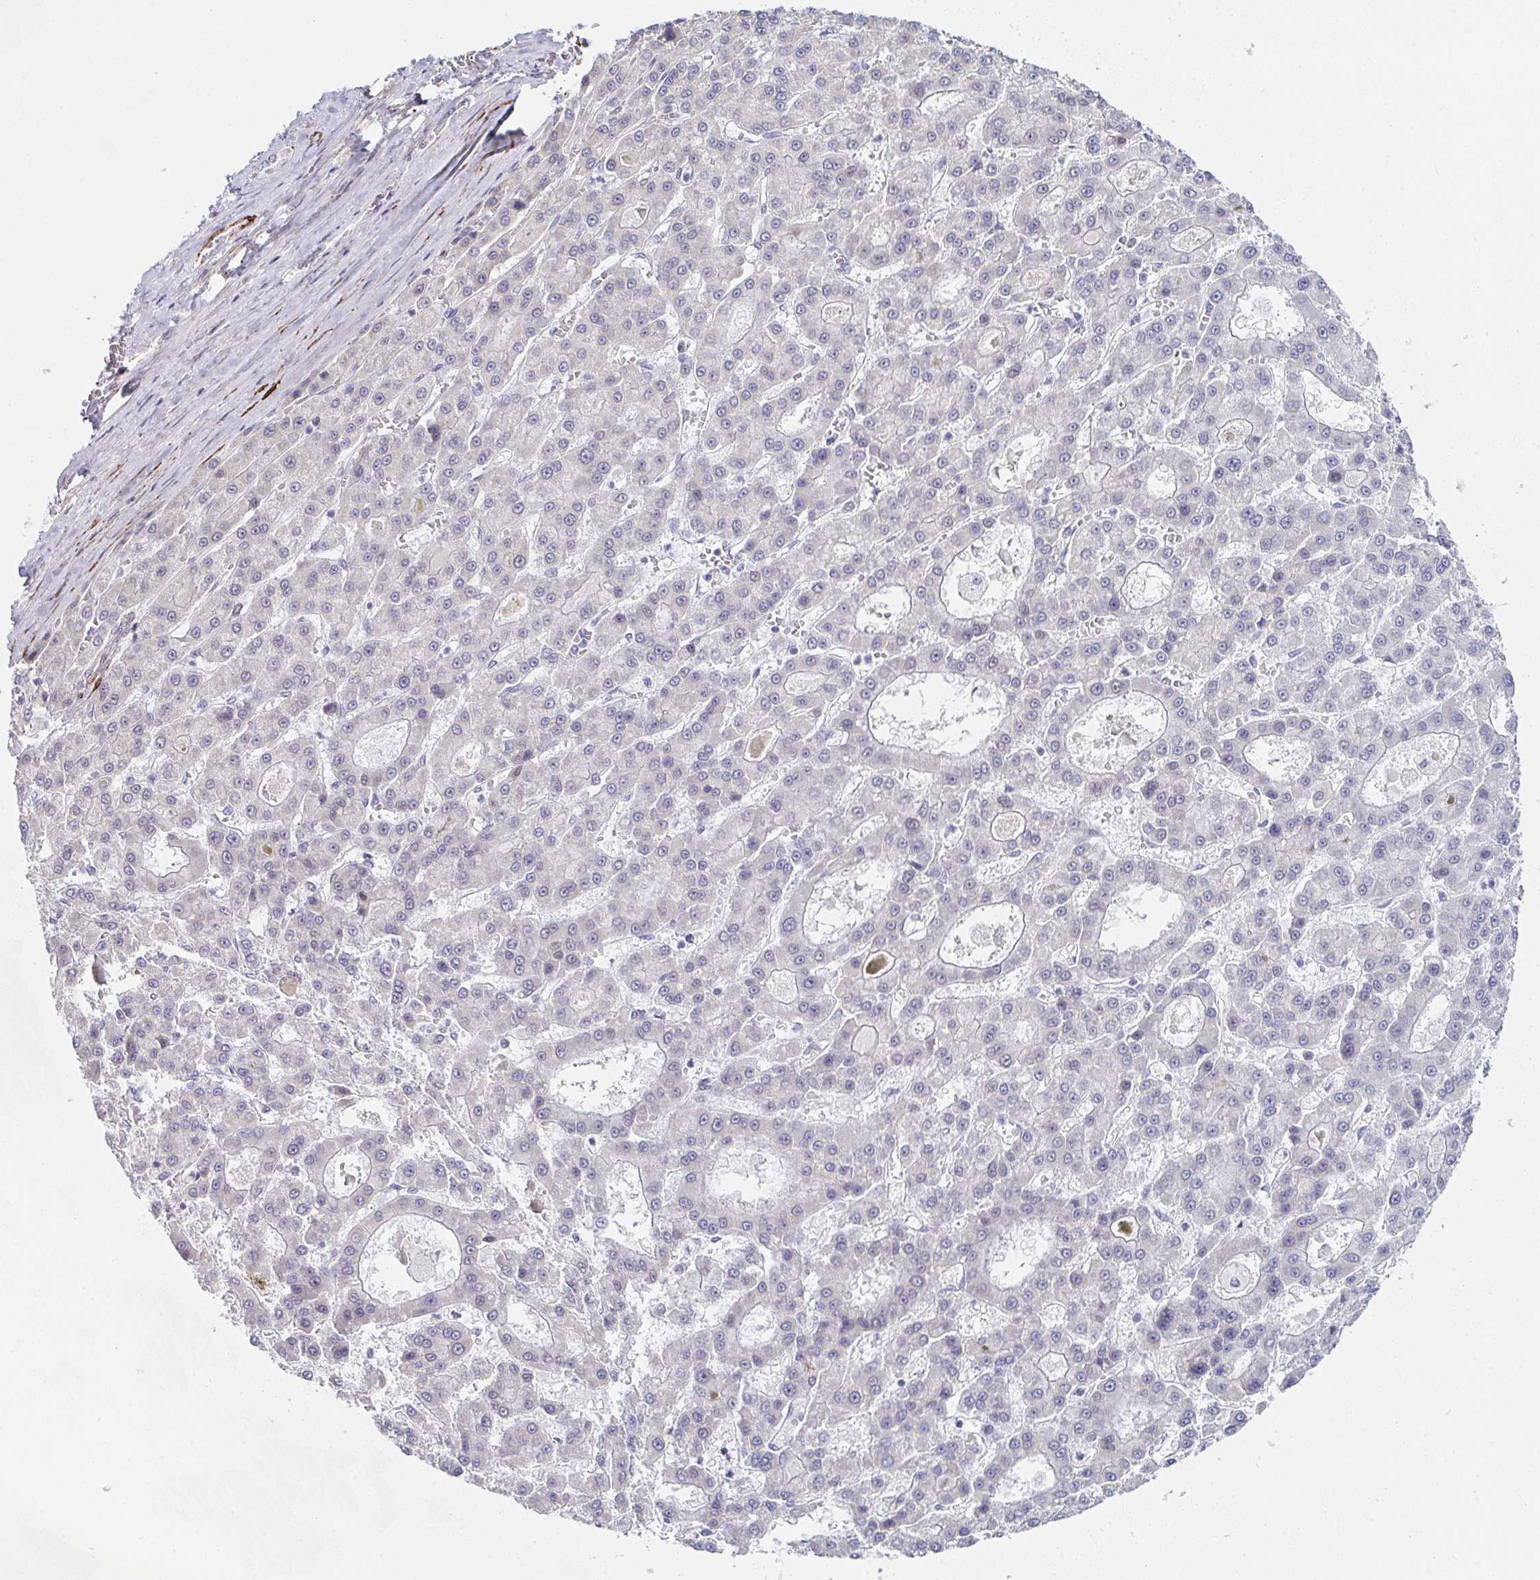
{"staining": {"intensity": "negative", "quantity": "none", "location": "none"}, "tissue": "liver cancer", "cell_type": "Tumor cells", "image_type": "cancer", "snomed": [{"axis": "morphology", "description": "Carcinoma, Hepatocellular, NOS"}, {"axis": "topography", "description": "Liver"}], "caption": "This is an immunohistochemistry (IHC) photomicrograph of hepatocellular carcinoma (liver). There is no positivity in tumor cells.", "gene": "GINS2", "patient": {"sex": "male", "age": 70}}